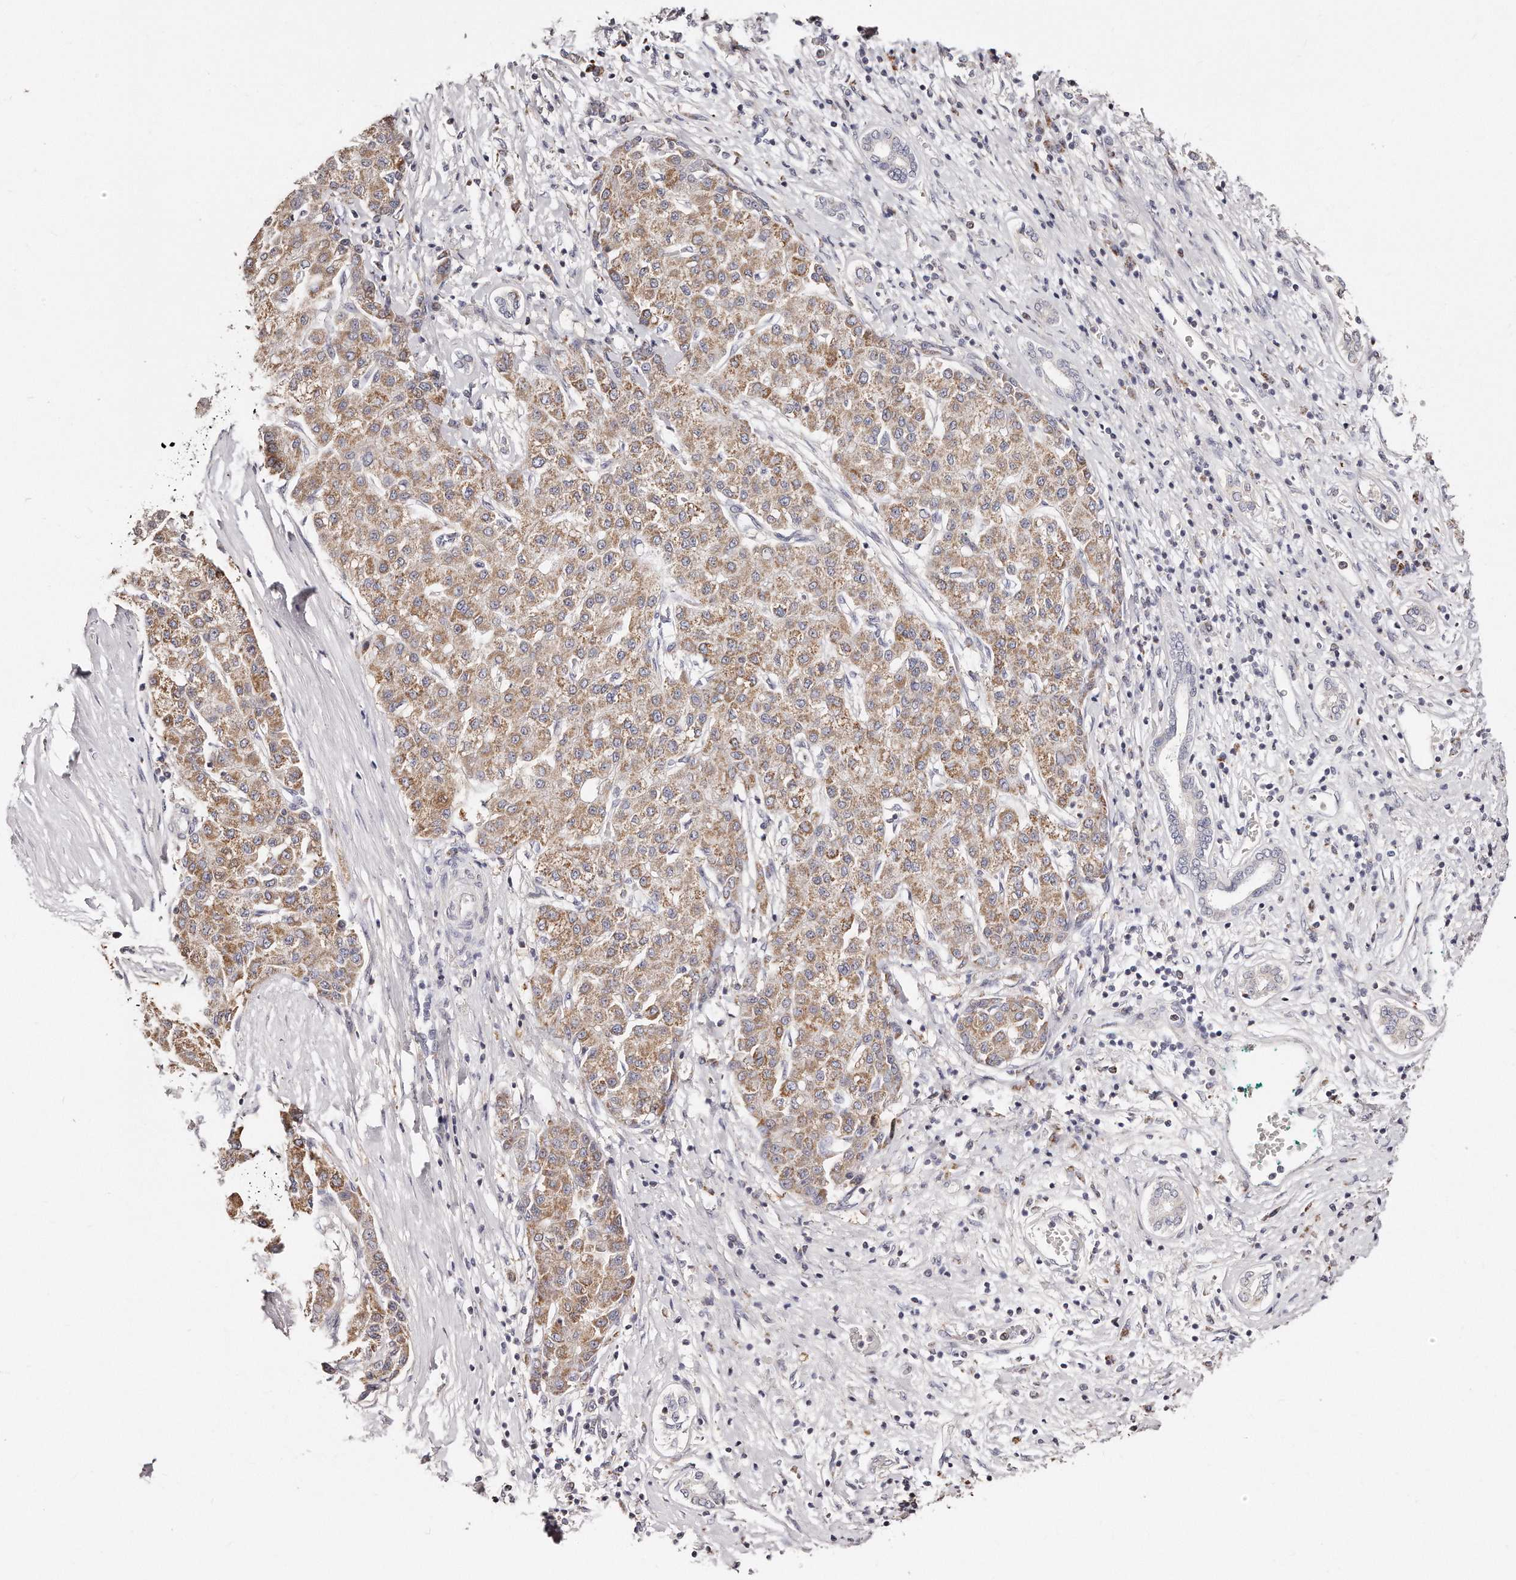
{"staining": {"intensity": "moderate", "quantity": ">75%", "location": "cytoplasmic/membranous"}, "tissue": "liver cancer", "cell_type": "Tumor cells", "image_type": "cancer", "snomed": [{"axis": "morphology", "description": "Carcinoma, Hepatocellular, NOS"}, {"axis": "topography", "description": "Liver"}], "caption": "Protein analysis of liver cancer tissue demonstrates moderate cytoplasmic/membranous staining in approximately >75% of tumor cells. Immunohistochemistry stains the protein of interest in brown and the nuclei are stained blue.", "gene": "RTKN", "patient": {"sex": "male", "age": 65}}